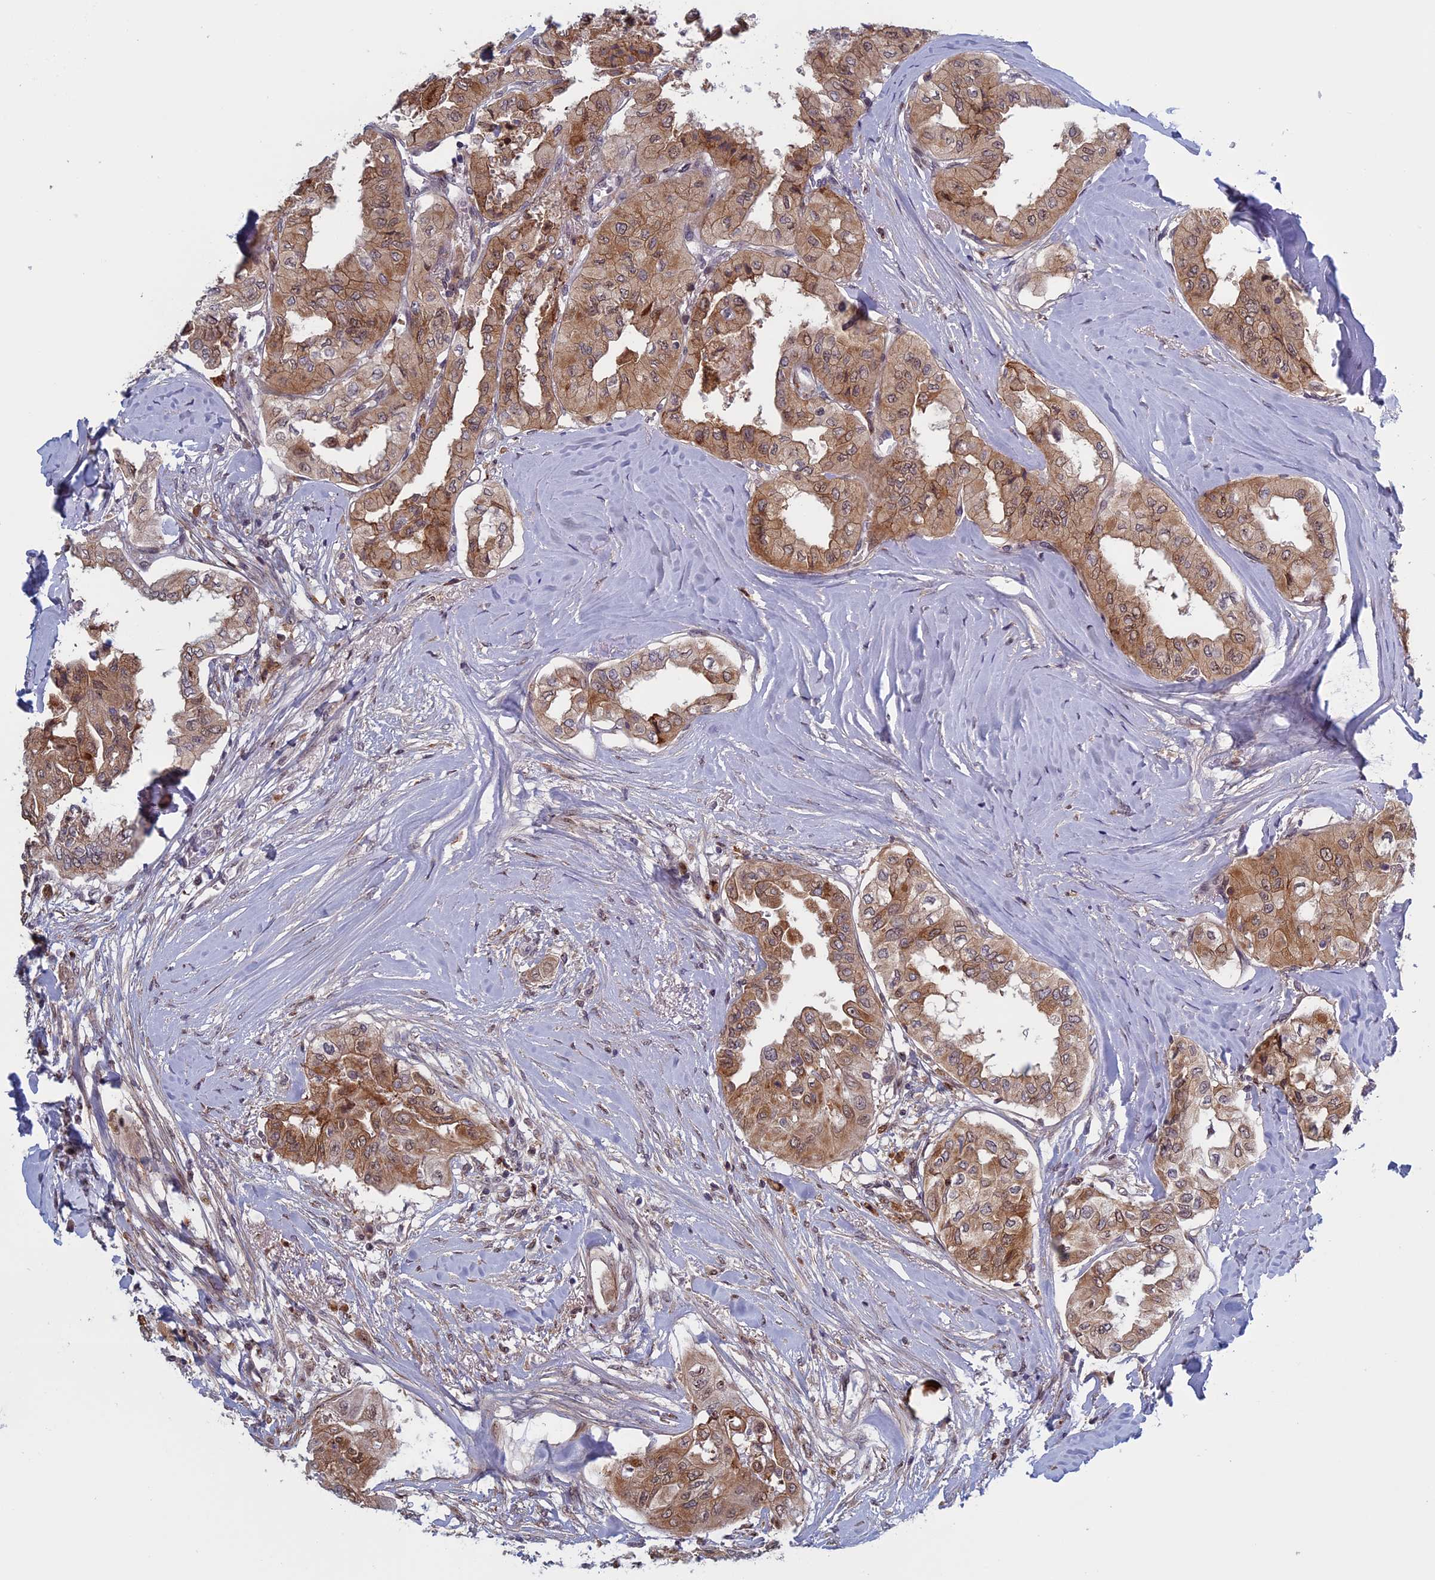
{"staining": {"intensity": "moderate", "quantity": ">75%", "location": "cytoplasmic/membranous,nuclear"}, "tissue": "thyroid cancer", "cell_type": "Tumor cells", "image_type": "cancer", "snomed": [{"axis": "morphology", "description": "Papillary adenocarcinoma, NOS"}, {"axis": "topography", "description": "Thyroid gland"}], "caption": "Thyroid cancer (papillary adenocarcinoma) stained with a protein marker exhibits moderate staining in tumor cells.", "gene": "FADS1", "patient": {"sex": "female", "age": 59}}